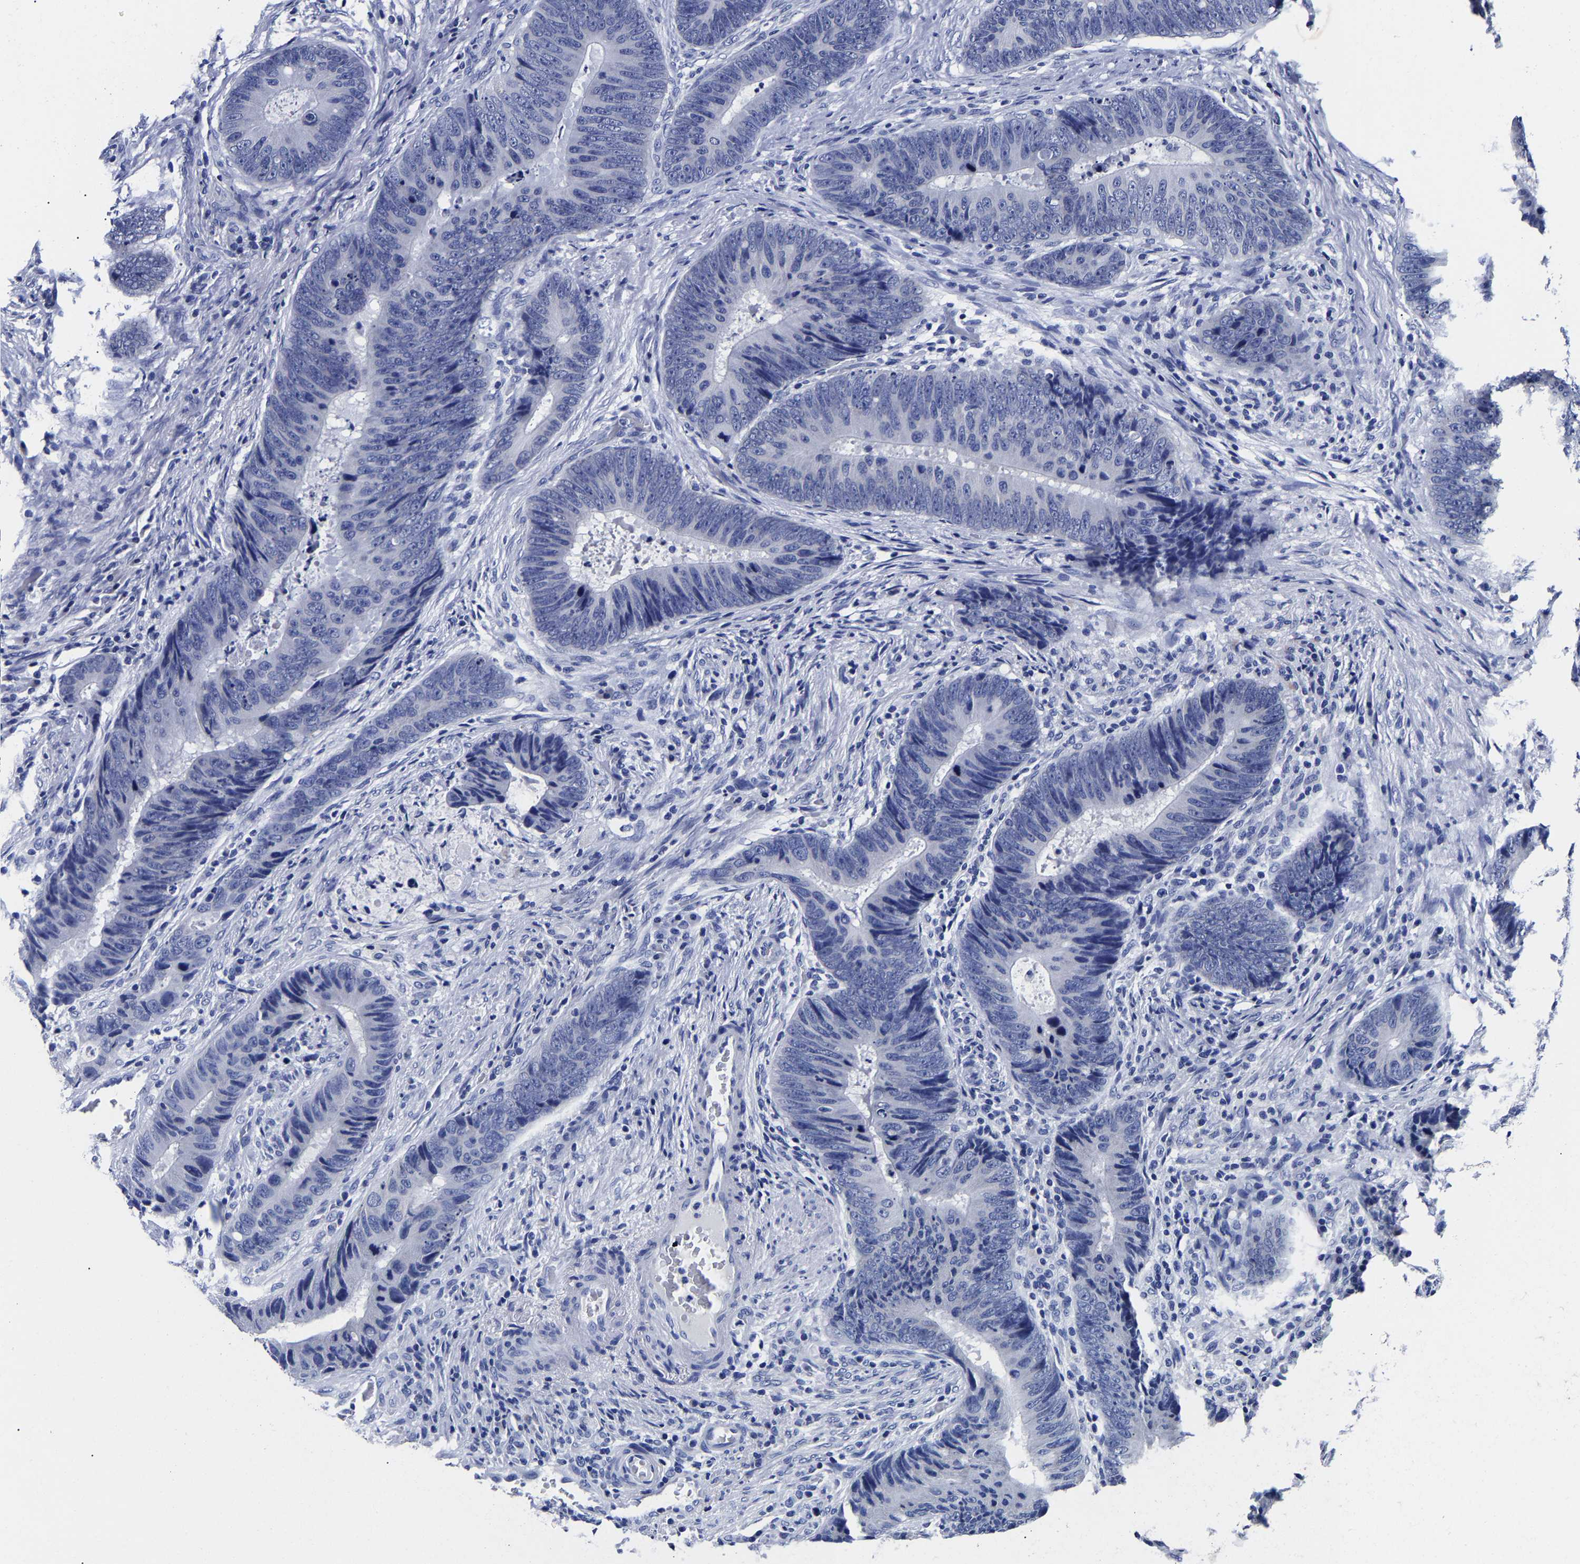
{"staining": {"intensity": "negative", "quantity": "none", "location": "none"}, "tissue": "colorectal cancer", "cell_type": "Tumor cells", "image_type": "cancer", "snomed": [{"axis": "morphology", "description": "Adenocarcinoma, NOS"}, {"axis": "topography", "description": "Colon"}], "caption": "This is an IHC photomicrograph of adenocarcinoma (colorectal). There is no staining in tumor cells.", "gene": "CPA2", "patient": {"sex": "male", "age": 56}}